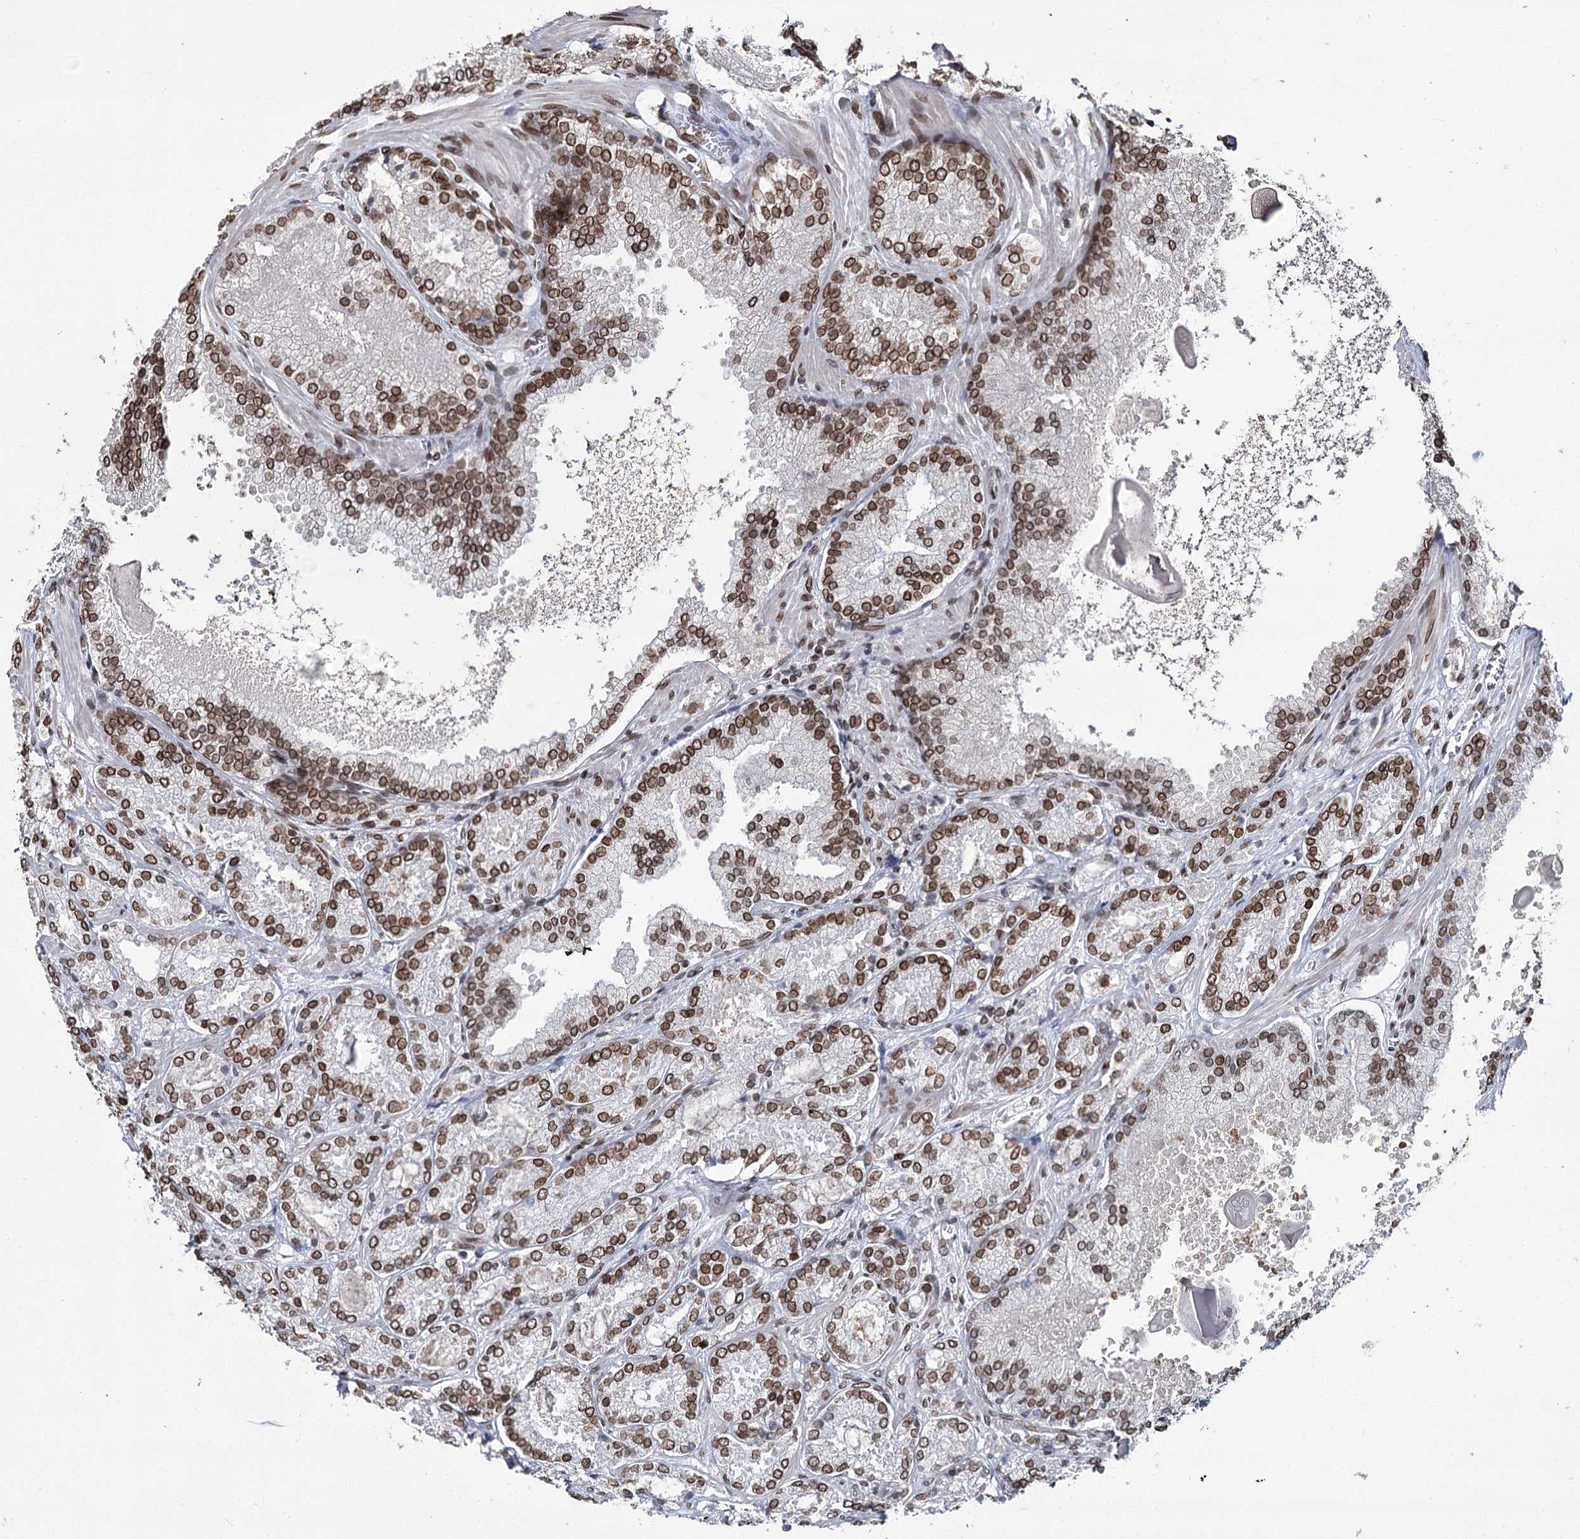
{"staining": {"intensity": "strong", "quantity": ">75%", "location": "cytoplasmic/membranous,nuclear"}, "tissue": "prostate cancer", "cell_type": "Tumor cells", "image_type": "cancer", "snomed": [{"axis": "morphology", "description": "Adenocarcinoma, Low grade"}, {"axis": "topography", "description": "Prostate"}], "caption": "Prostate cancer (low-grade adenocarcinoma) was stained to show a protein in brown. There is high levels of strong cytoplasmic/membranous and nuclear expression in approximately >75% of tumor cells.", "gene": "KIAA0930", "patient": {"sex": "male", "age": 74}}